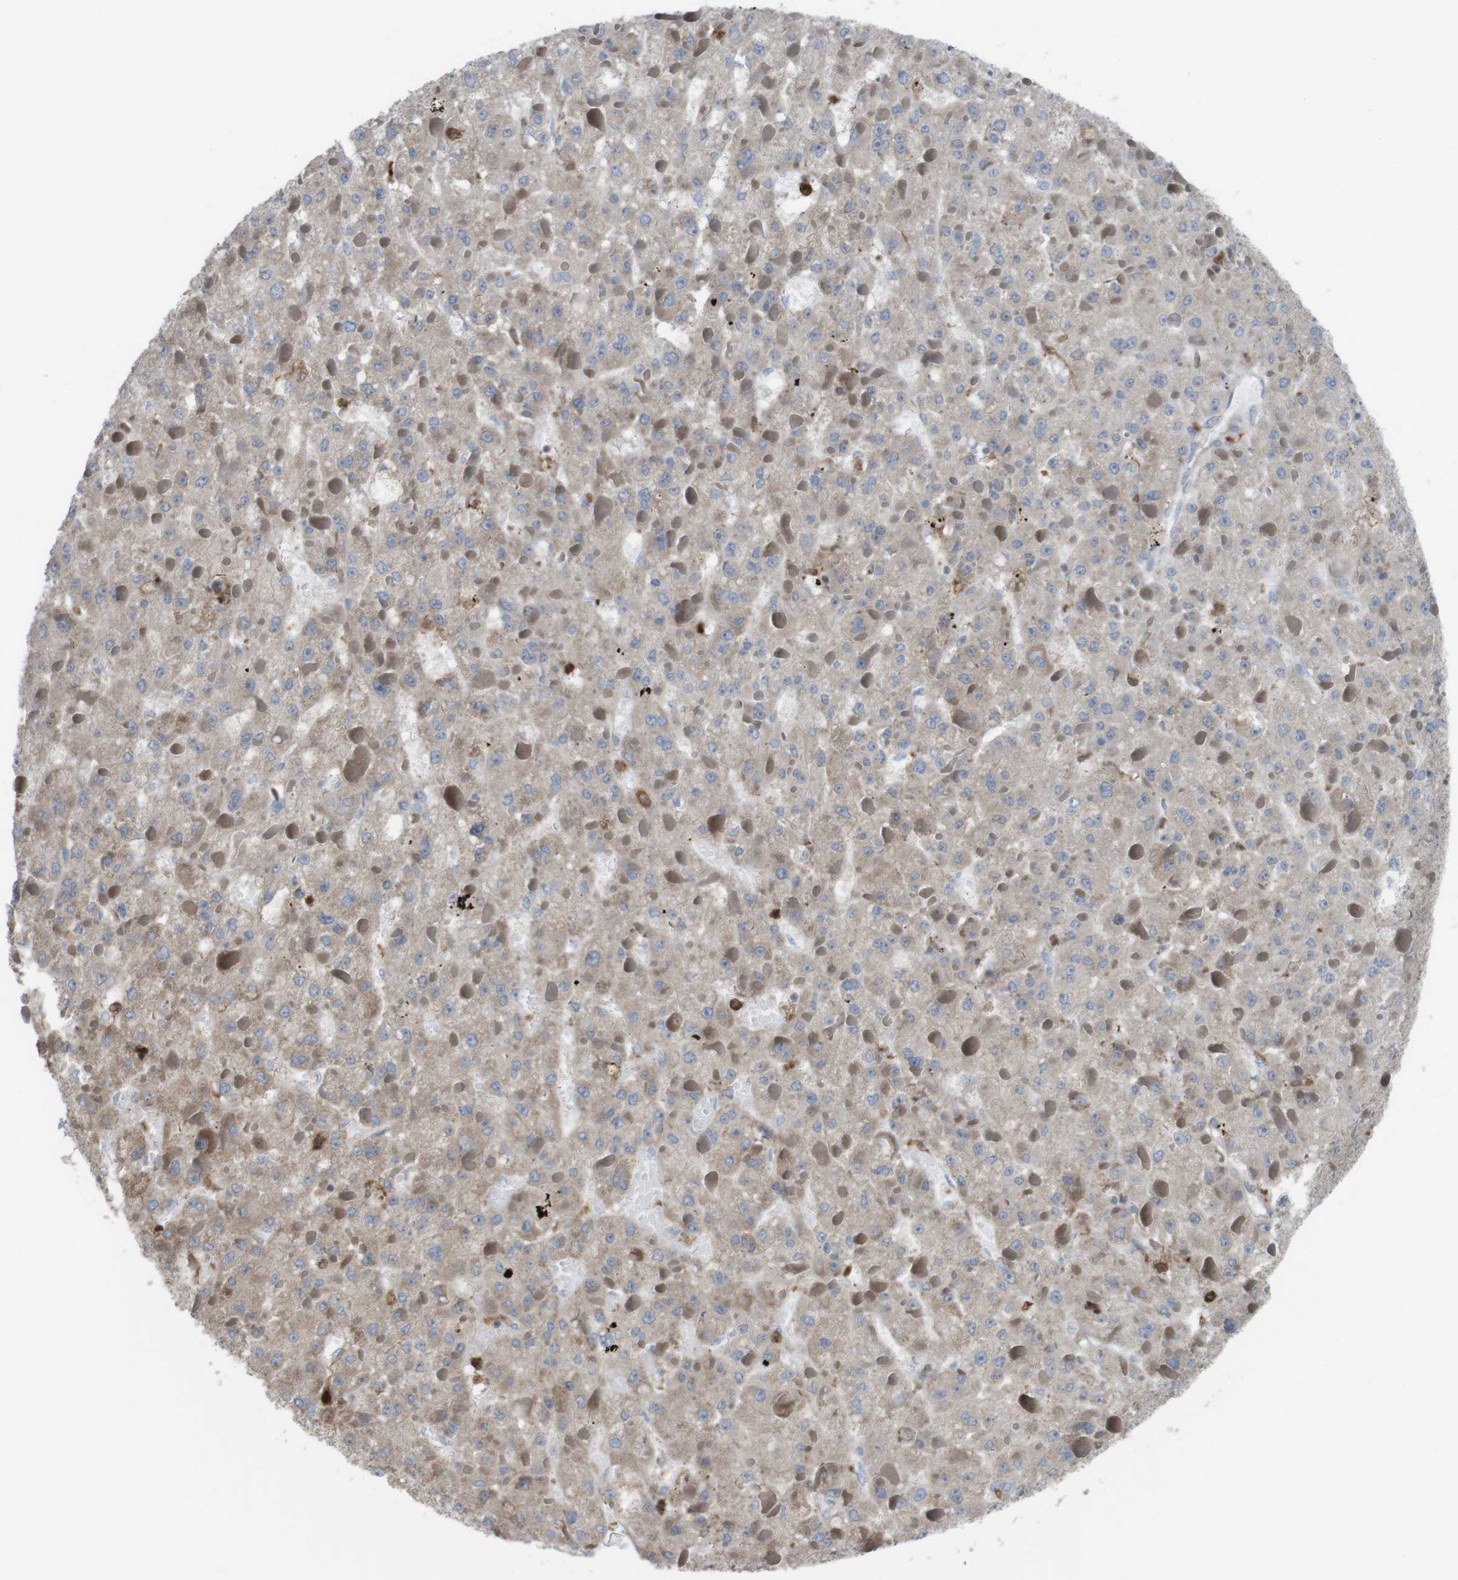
{"staining": {"intensity": "weak", "quantity": ">75%", "location": "cytoplasmic/membranous"}, "tissue": "liver cancer", "cell_type": "Tumor cells", "image_type": "cancer", "snomed": [{"axis": "morphology", "description": "Carcinoma, Hepatocellular, NOS"}, {"axis": "topography", "description": "Liver"}], "caption": "This is a micrograph of immunohistochemistry staining of hepatocellular carcinoma (liver), which shows weak expression in the cytoplasmic/membranous of tumor cells.", "gene": "PRKCD", "patient": {"sex": "female", "age": 73}}